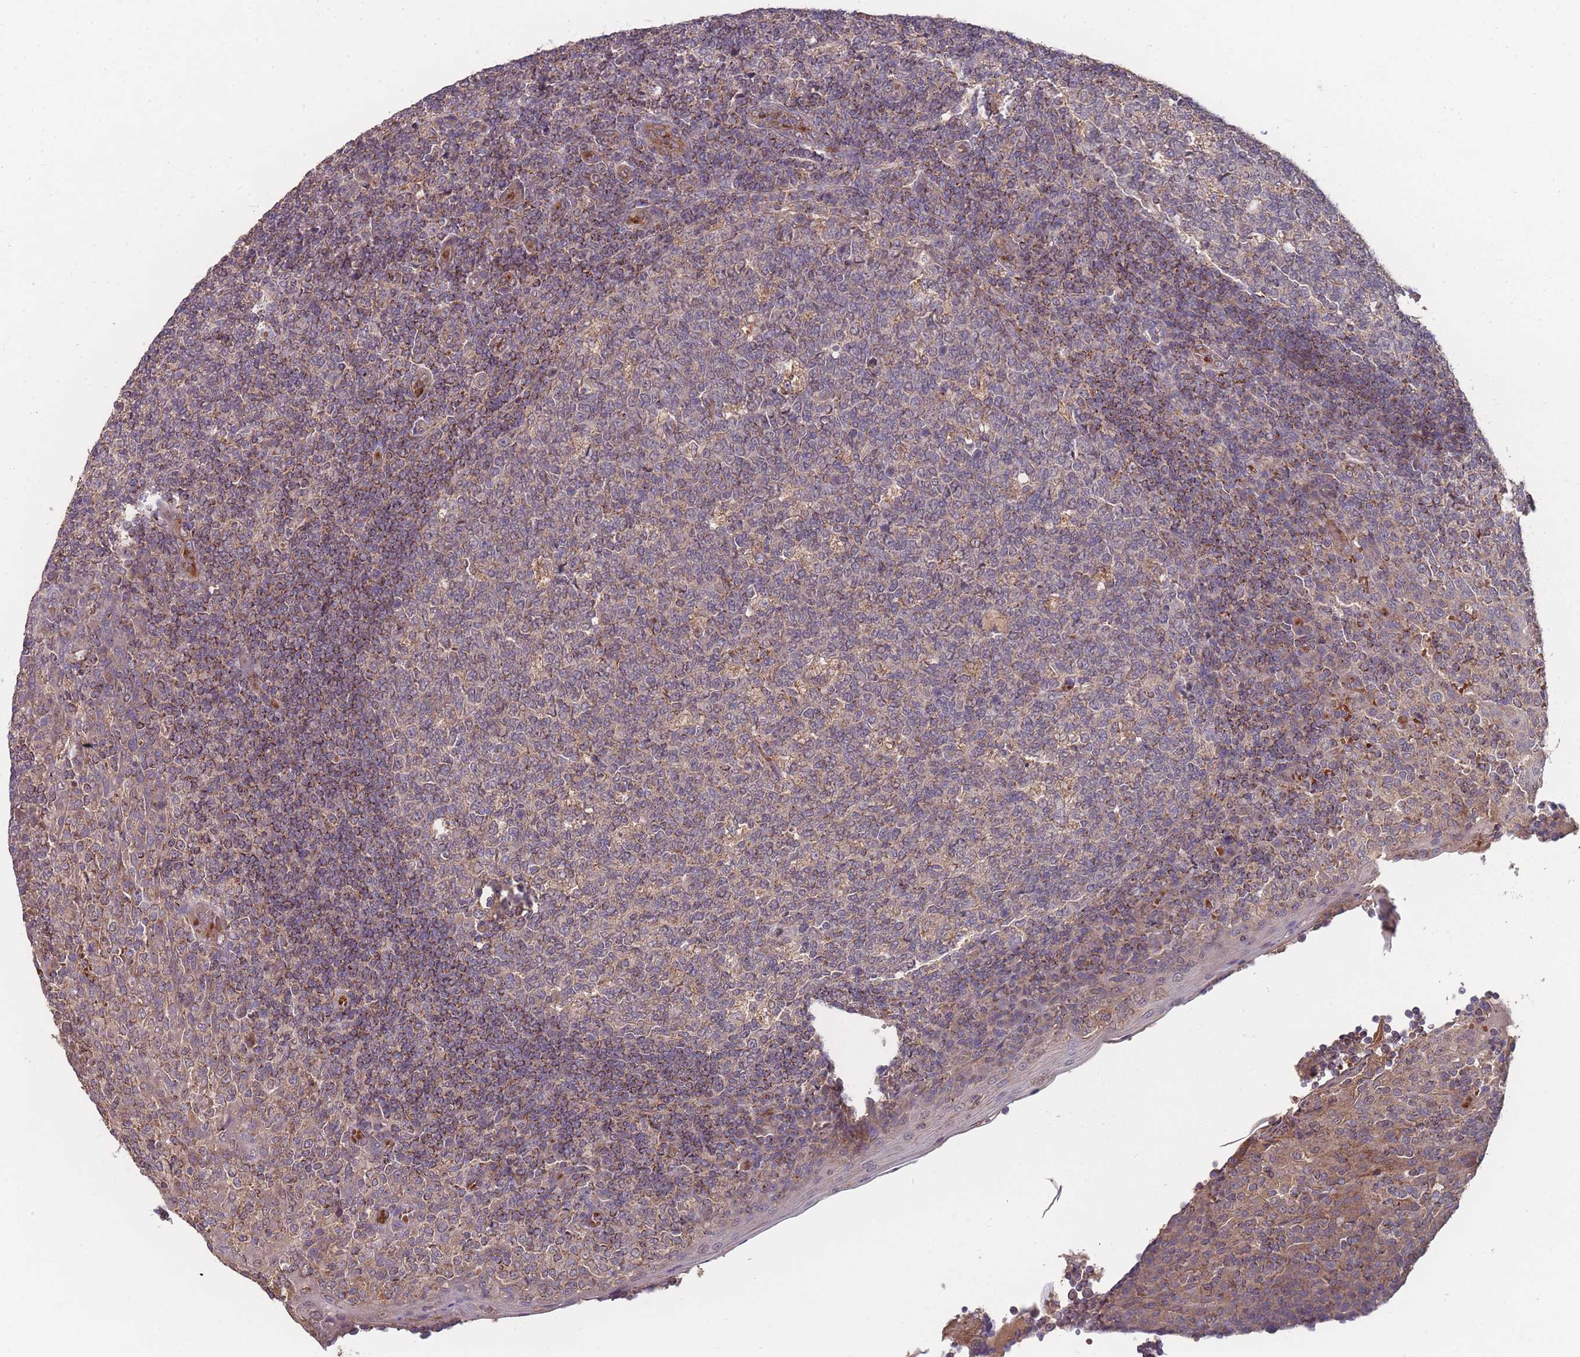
{"staining": {"intensity": "negative", "quantity": "none", "location": "none"}, "tissue": "tonsil", "cell_type": "Germinal center cells", "image_type": "normal", "snomed": [{"axis": "morphology", "description": "Normal tissue, NOS"}, {"axis": "topography", "description": "Tonsil"}], "caption": "Immunohistochemical staining of benign tonsil shows no significant expression in germinal center cells. Brightfield microscopy of IHC stained with DAB (3,3'-diaminobenzidine) (brown) and hematoxylin (blue), captured at high magnification.", "gene": "SLC35B4", "patient": {"sex": "female", "age": 19}}